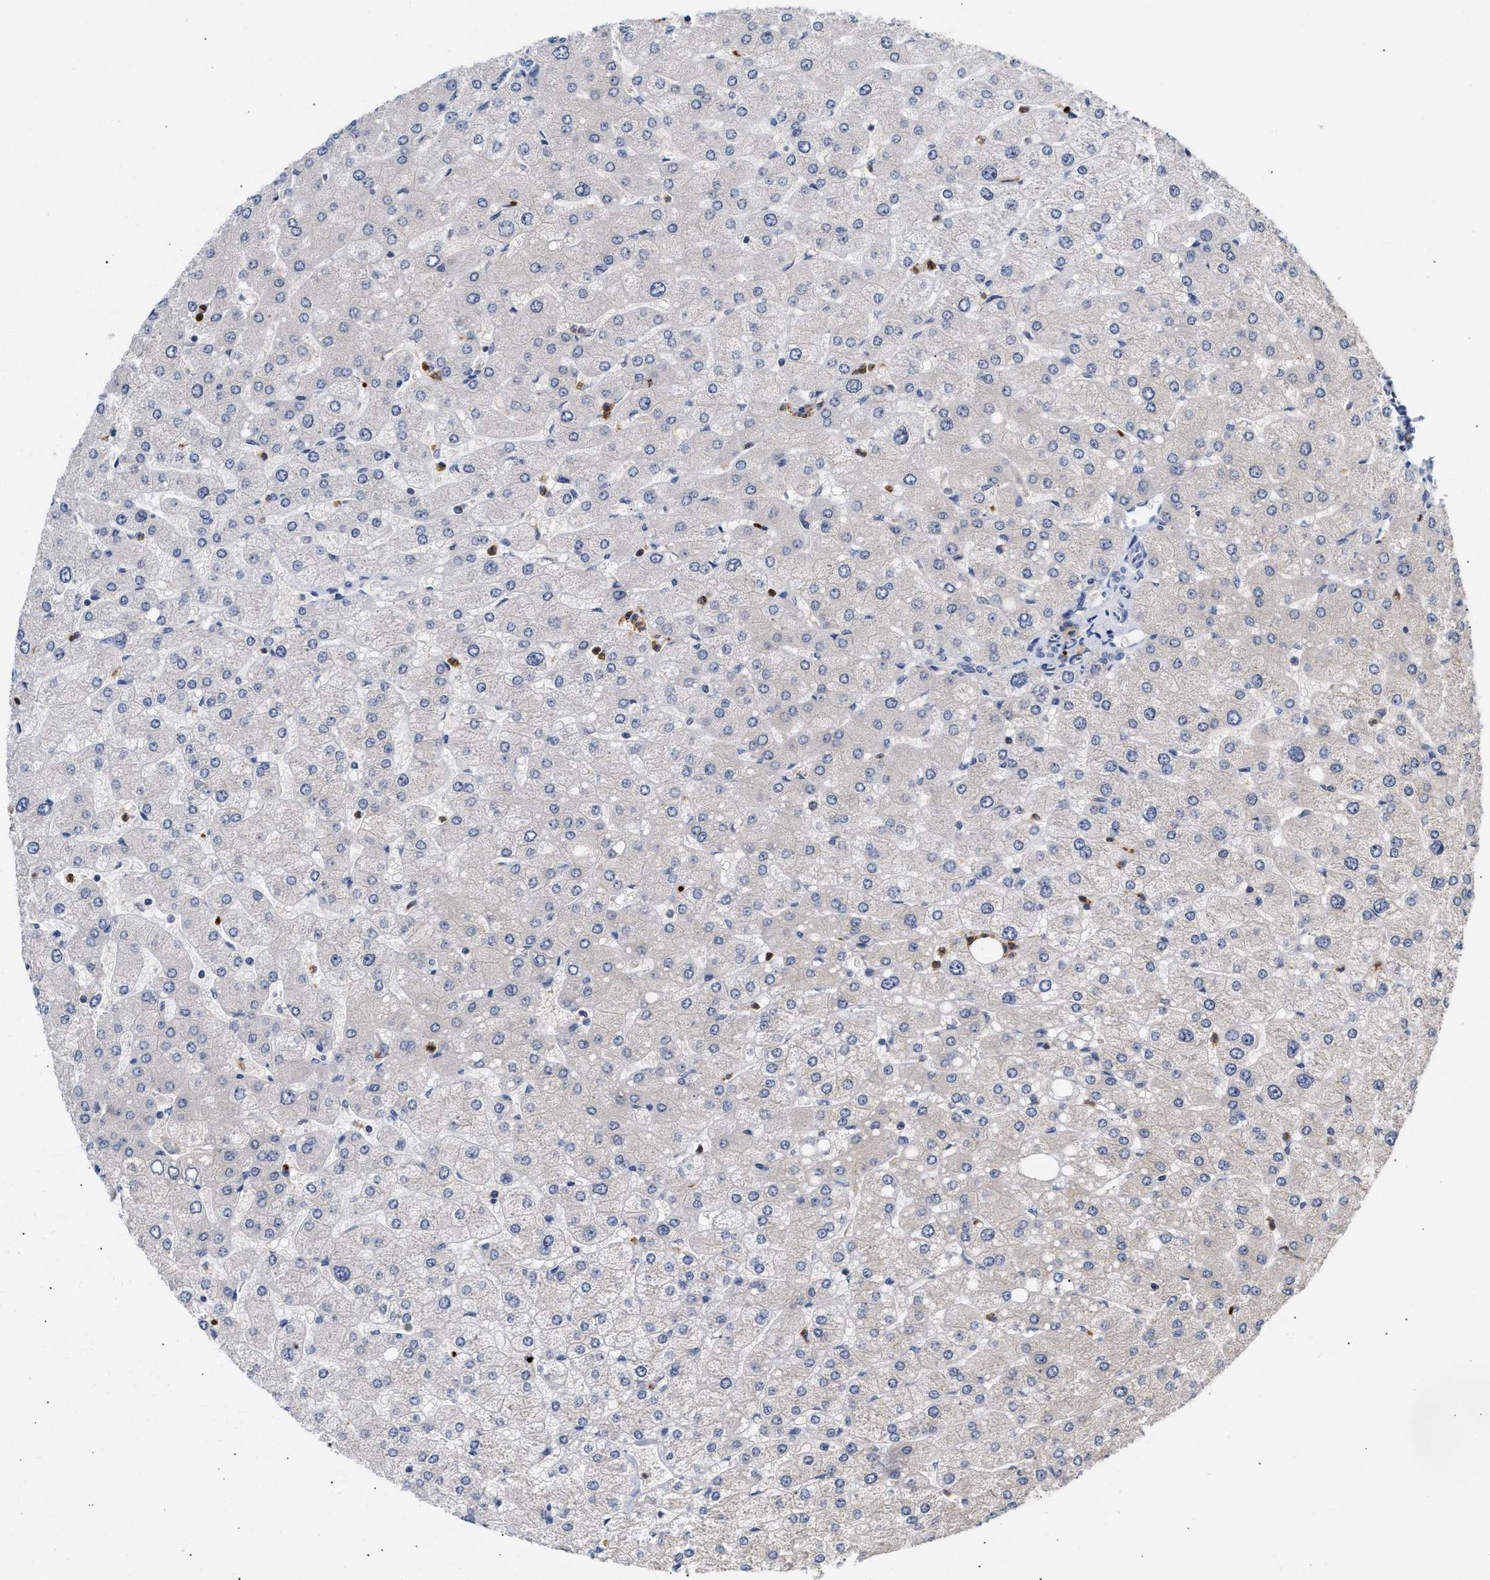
{"staining": {"intensity": "negative", "quantity": "none", "location": "none"}, "tissue": "liver", "cell_type": "Cholangiocytes", "image_type": "normal", "snomed": [{"axis": "morphology", "description": "Normal tissue, NOS"}, {"axis": "topography", "description": "Liver"}], "caption": "This histopathology image is of unremarkable liver stained with IHC to label a protein in brown with the nuclei are counter-stained blue. There is no positivity in cholangiocytes. (DAB (3,3'-diaminobenzidine) IHC, high magnification).", "gene": "TRIM50", "patient": {"sex": "male", "age": 55}}